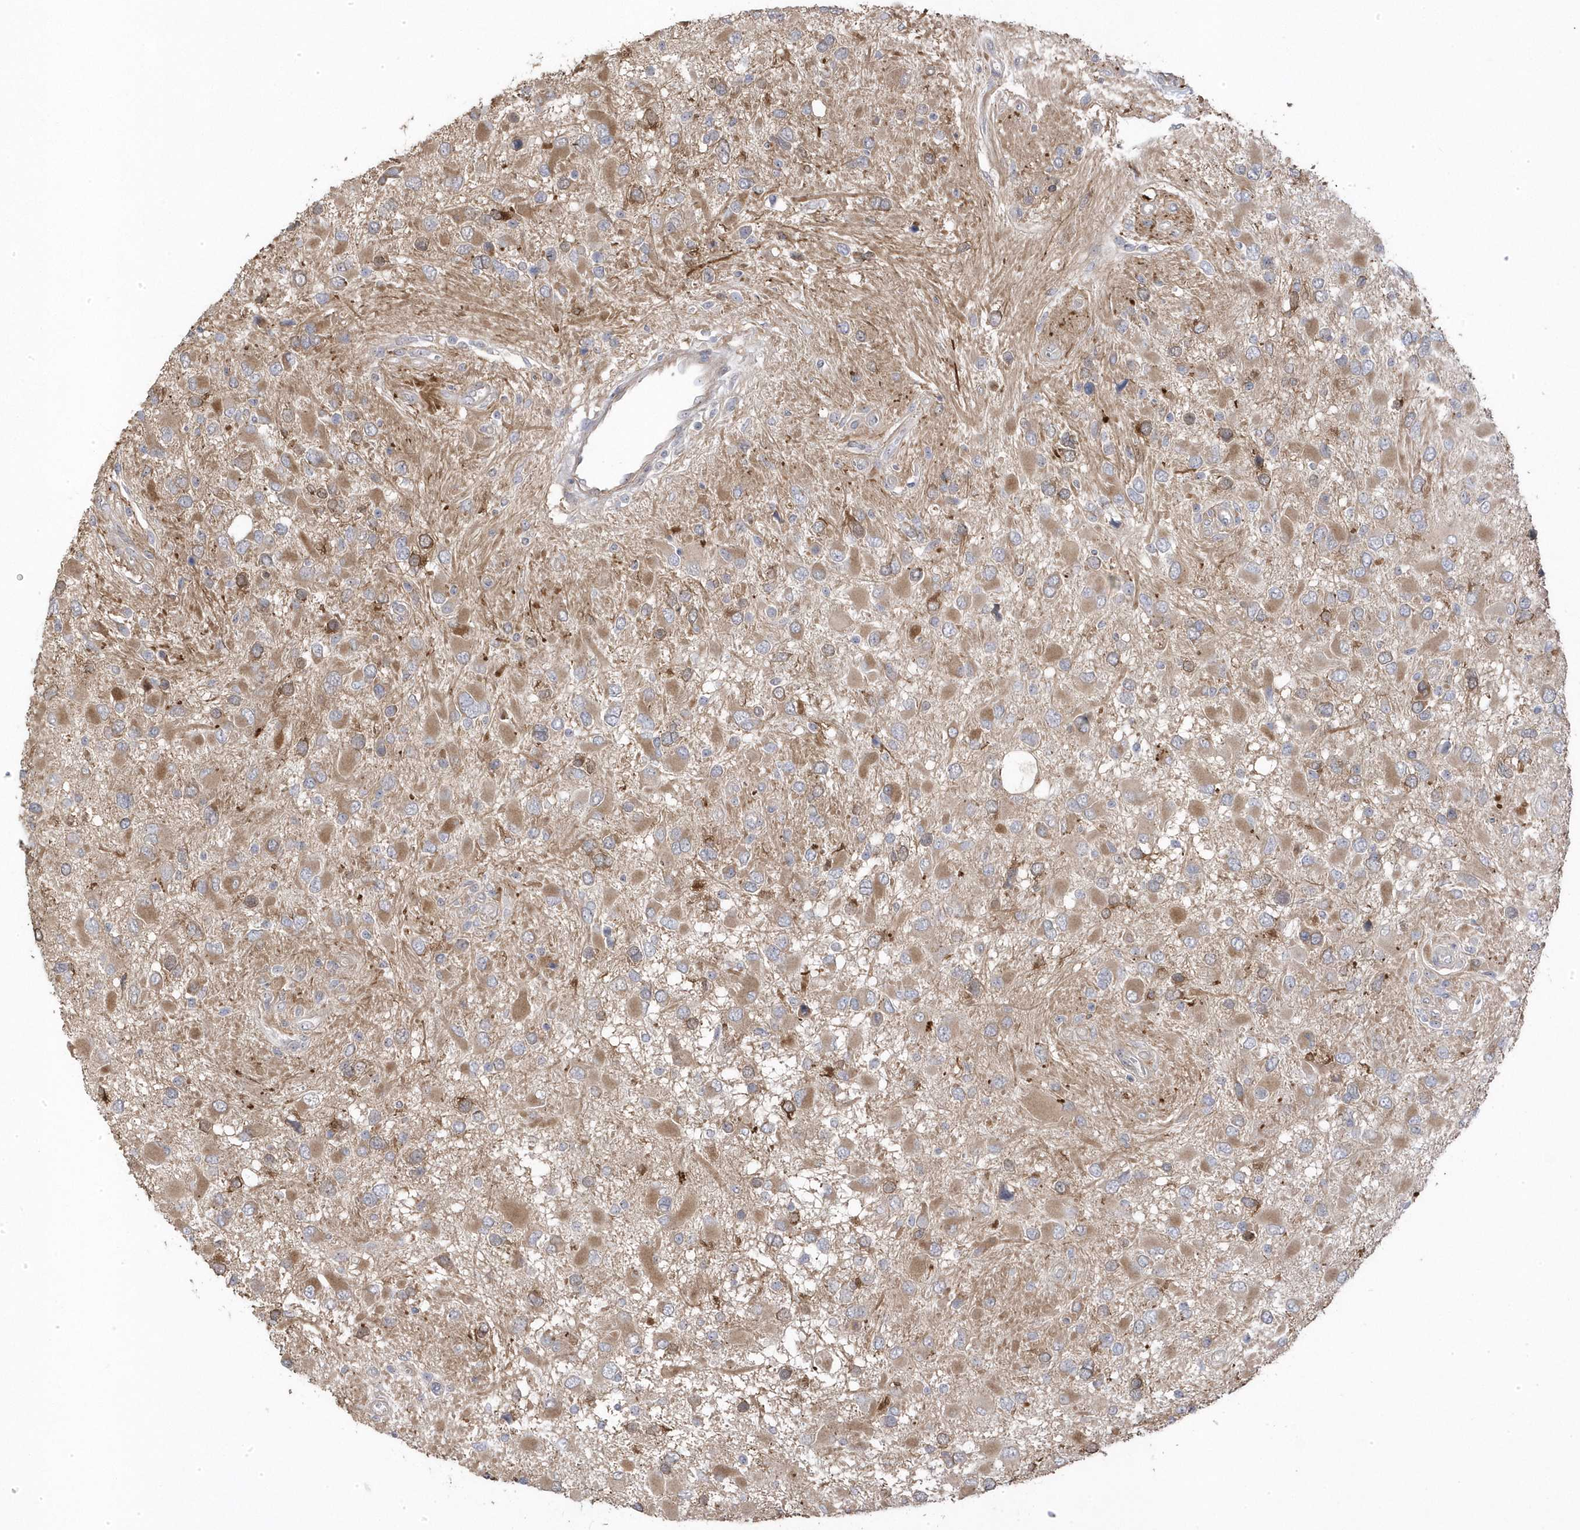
{"staining": {"intensity": "moderate", "quantity": ">75%", "location": "cytoplasmic/membranous"}, "tissue": "glioma", "cell_type": "Tumor cells", "image_type": "cancer", "snomed": [{"axis": "morphology", "description": "Glioma, malignant, High grade"}, {"axis": "topography", "description": "Brain"}], "caption": "Immunohistochemistry histopathology image of neoplastic tissue: human glioma stained using IHC exhibits medium levels of moderate protein expression localized specifically in the cytoplasmic/membranous of tumor cells, appearing as a cytoplasmic/membranous brown color.", "gene": "GTPBP6", "patient": {"sex": "male", "age": 53}}